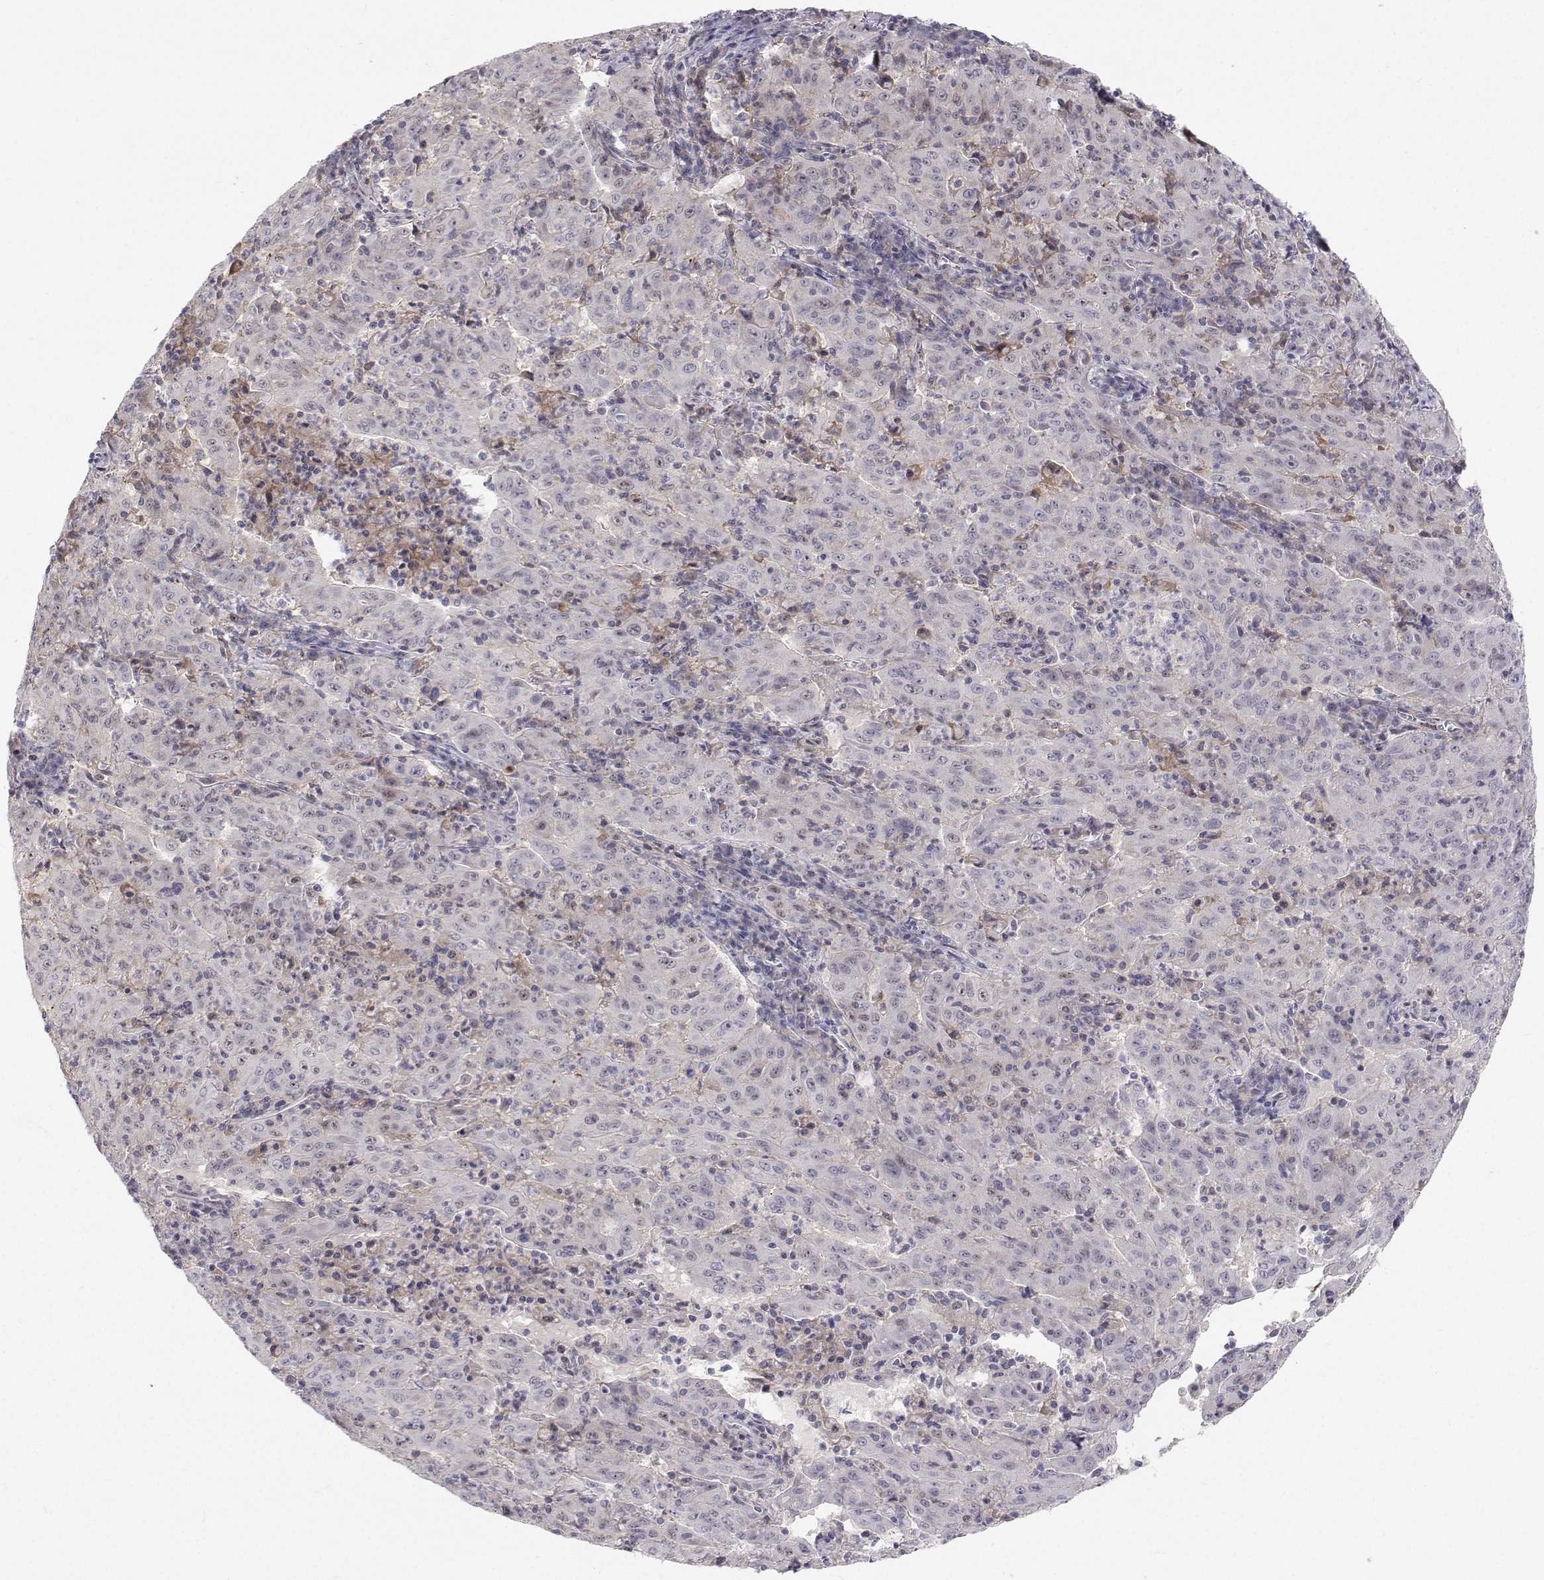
{"staining": {"intensity": "negative", "quantity": "none", "location": "none"}, "tissue": "pancreatic cancer", "cell_type": "Tumor cells", "image_type": "cancer", "snomed": [{"axis": "morphology", "description": "Adenocarcinoma, NOS"}, {"axis": "topography", "description": "Pancreas"}], "caption": "There is no significant positivity in tumor cells of pancreatic cancer.", "gene": "MYPN", "patient": {"sex": "male", "age": 63}}